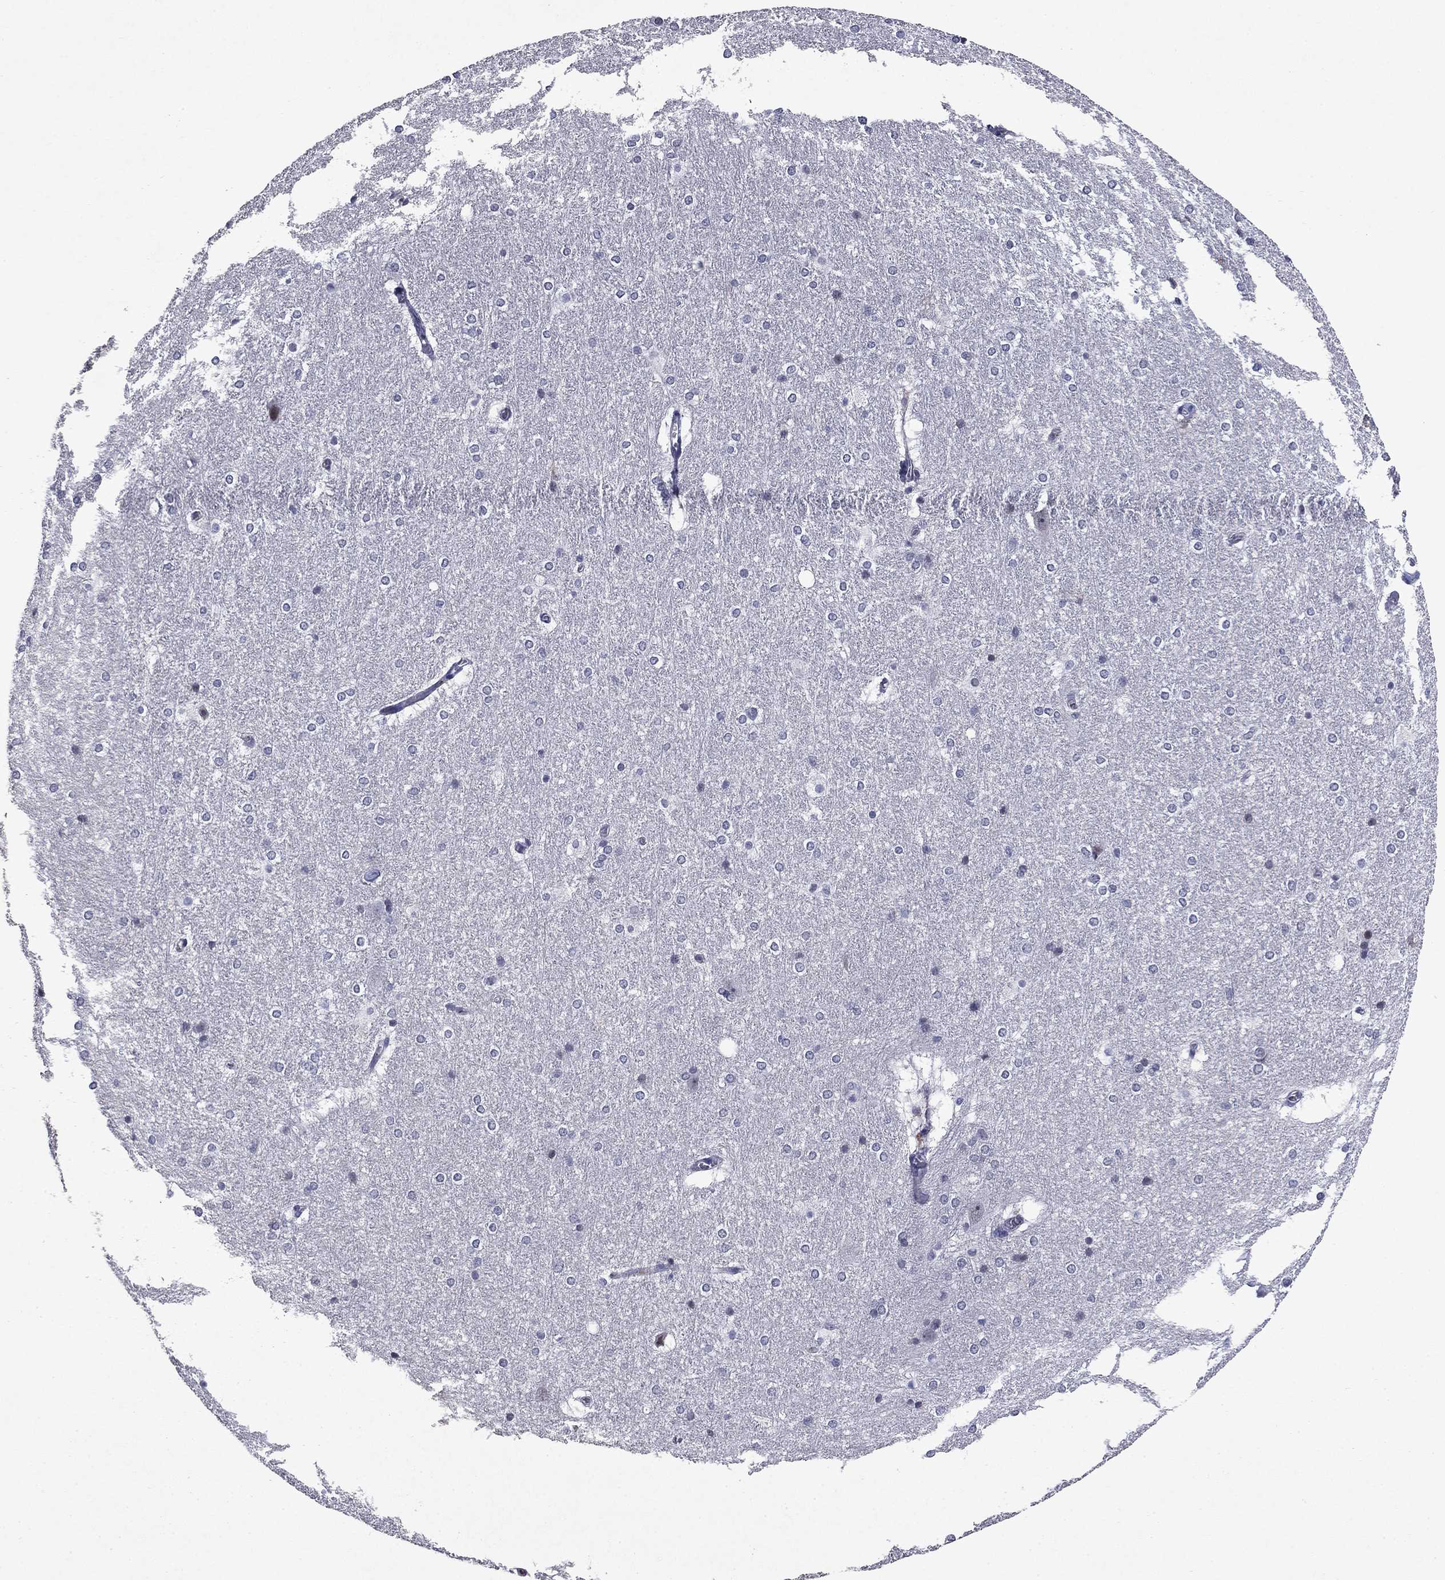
{"staining": {"intensity": "negative", "quantity": "none", "location": "none"}, "tissue": "hippocampus", "cell_type": "Glial cells", "image_type": "normal", "snomed": [{"axis": "morphology", "description": "Normal tissue, NOS"}, {"axis": "topography", "description": "Cerebral cortex"}, {"axis": "topography", "description": "Hippocampus"}], "caption": "IHC histopathology image of unremarkable hippocampus: hippocampus stained with DAB (3,3'-diaminobenzidine) reveals no significant protein expression in glial cells.", "gene": "ECM1", "patient": {"sex": "female", "age": 19}}